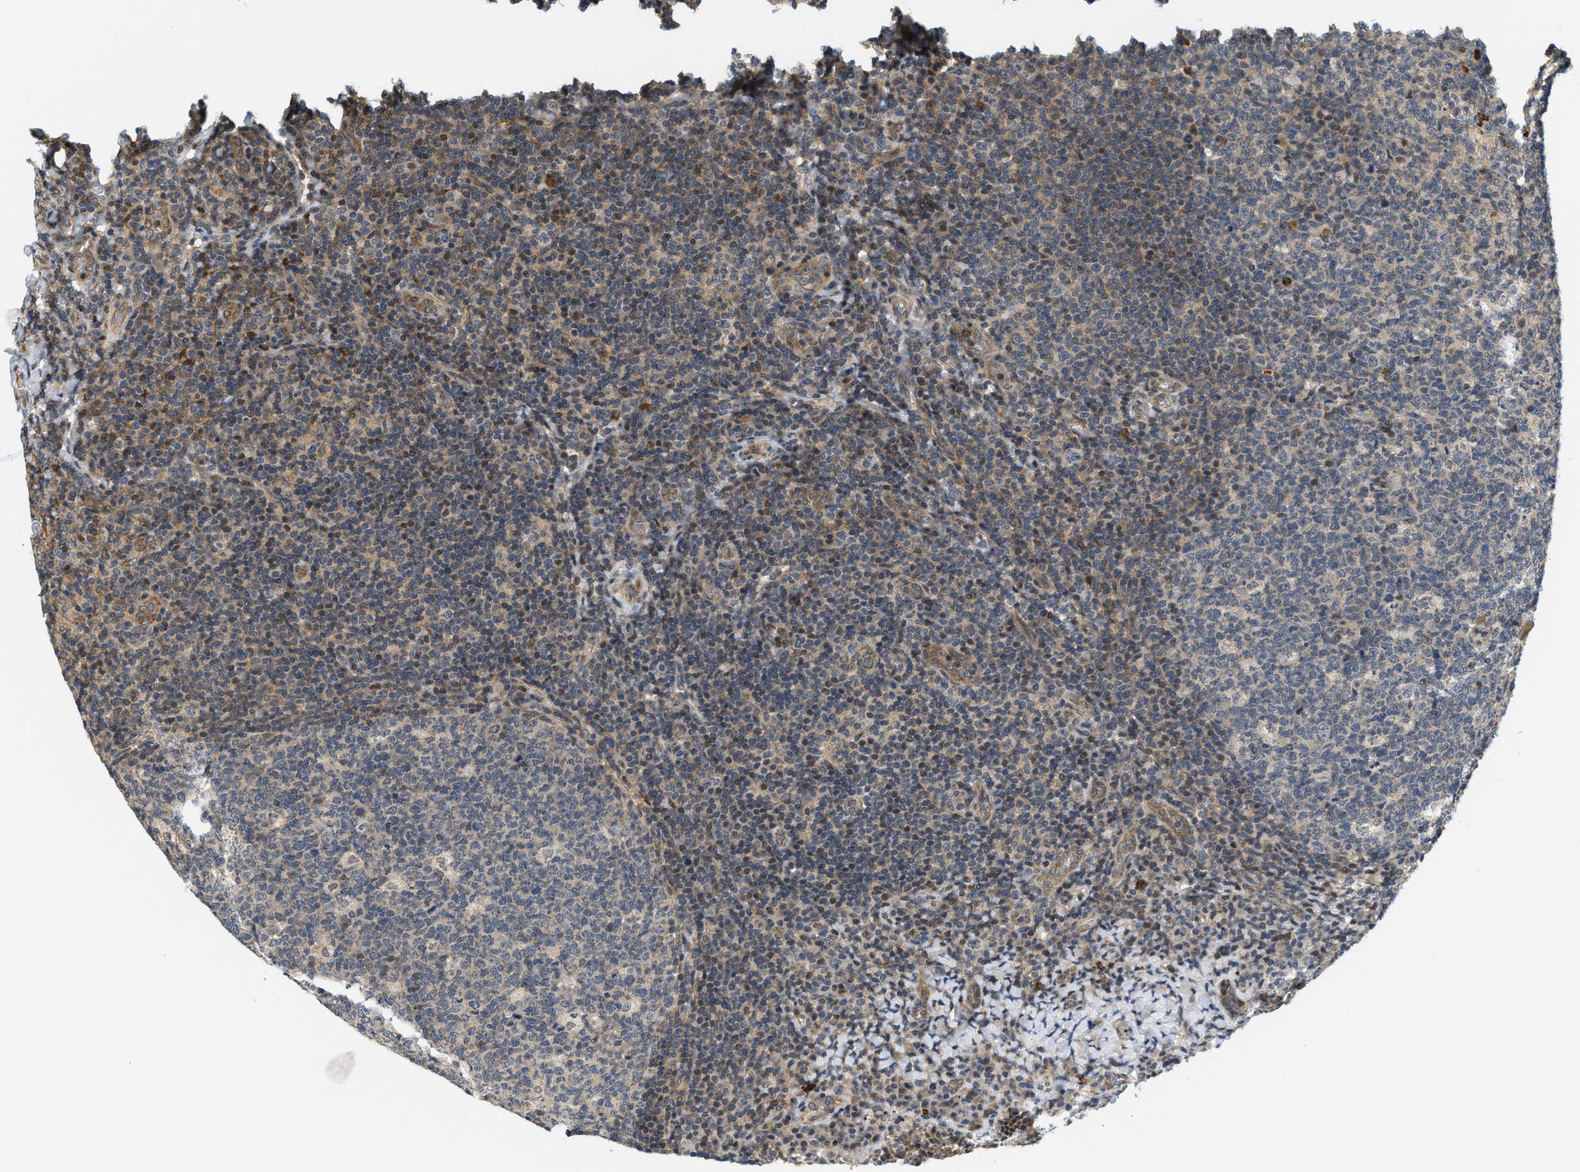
{"staining": {"intensity": "negative", "quantity": "none", "location": "none"}, "tissue": "tonsil", "cell_type": "Germinal center cells", "image_type": "normal", "snomed": [{"axis": "morphology", "description": "Normal tissue, NOS"}, {"axis": "topography", "description": "Tonsil"}], "caption": "Tonsil stained for a protein using immunohistochemistry (IHC) demonstrates no positivity germinal center cells.", "gene": "KMT2A", "patient": {"sex": "male", "age": 17}}